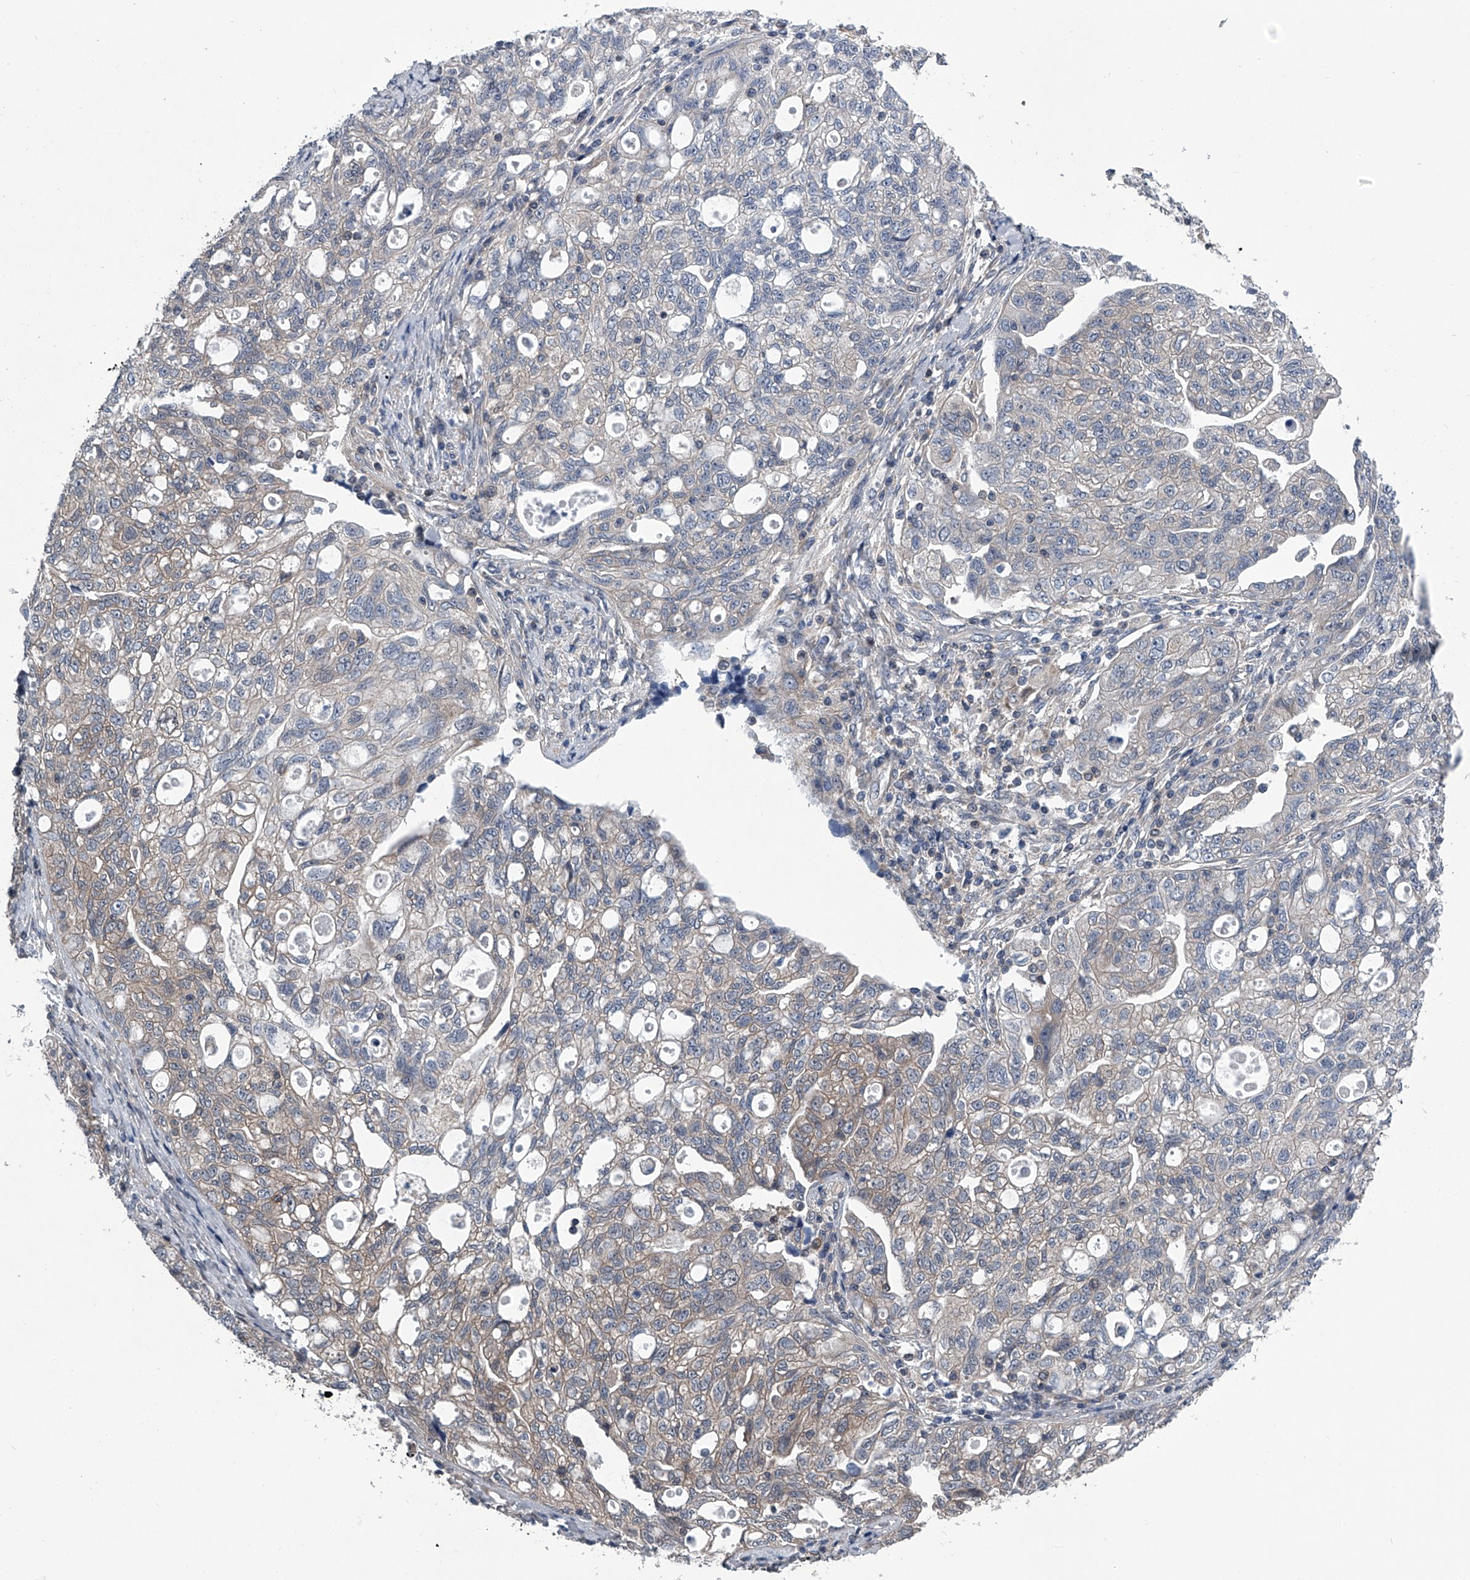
{"staining": {"intensity": "weak", "quantity": "<25%", "location": "cytoplasmic/membranous"}, "tissue": "ovarian cancer", "cell_type": "Tumor cells", "image_type": "cancer", "snomed": [{"axis": "morphology", "description": "Carcinoma, NOS"}, {"axis": "morphology", "description": "Cystadenocarcinoma, serous, NOS"}, {"axis": "topography", "description": "Ovary"}], "caption": "Ovarian cancer stained for a protein using immunohistochemistry shows no expression tumor cells.", "gene": "PPP2R5D", "patient": {"sex": "female", "age": 69}}